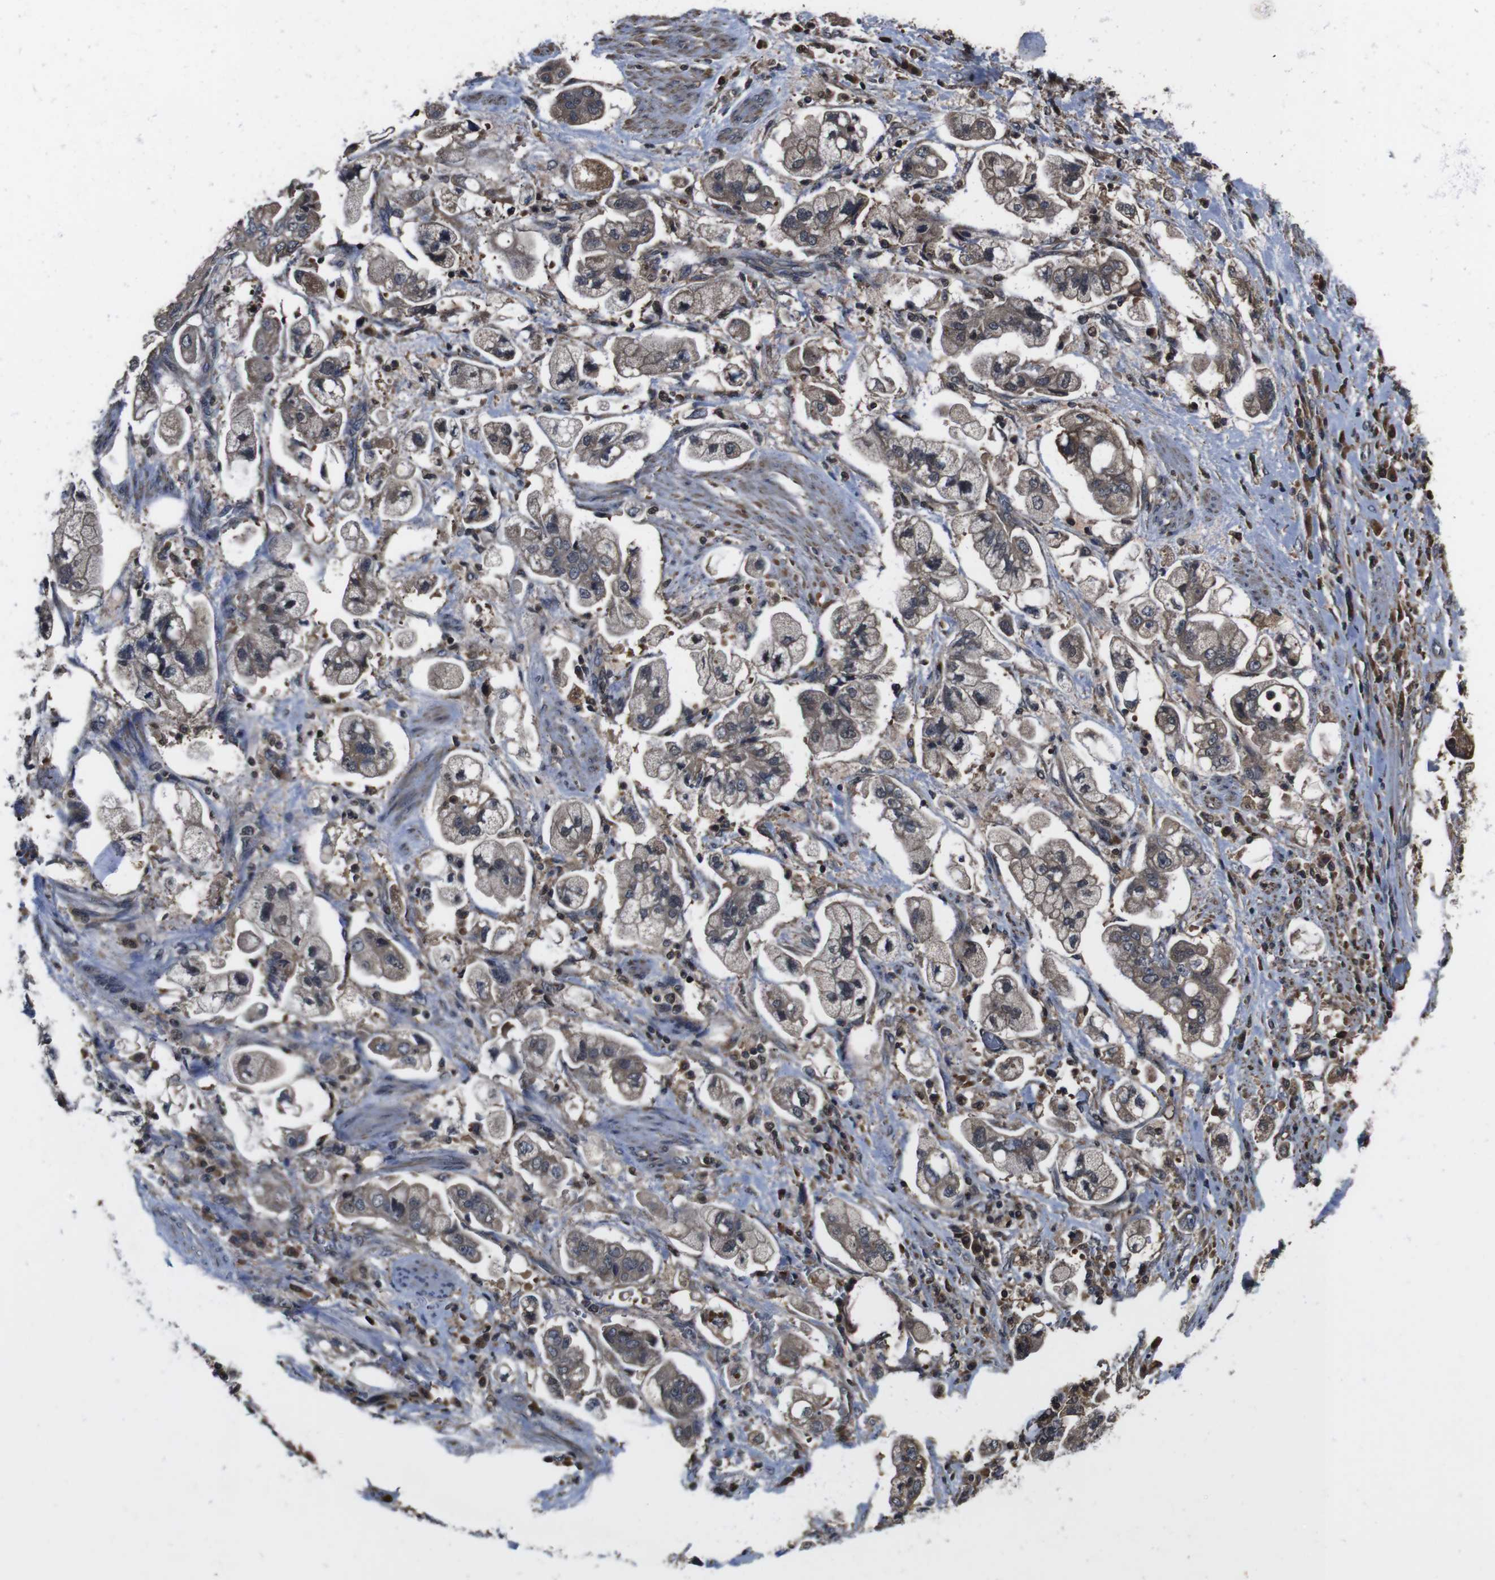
{"staining": {"intensity": "moderate", "quantity": ">75%", "location": "cytoplasmic/membranous"}, "tissue": "stomach cancer", "cell_type": "Tumor cells", "image_type": "cancer", "snomed": [{"axis": "morphology", "description": "Adenocarcinoma, NOS"}, {"axis": "topography", "description": "Stomach"}], "caption": "Brown immunohistochemical staining in human adenocarcinoma (stomach) shows moderate cytoplasmic/membranous staining in about >75% of tumor cells.", "gene": "CXCL11", "patient": {"sex": "male", "age": 62}}